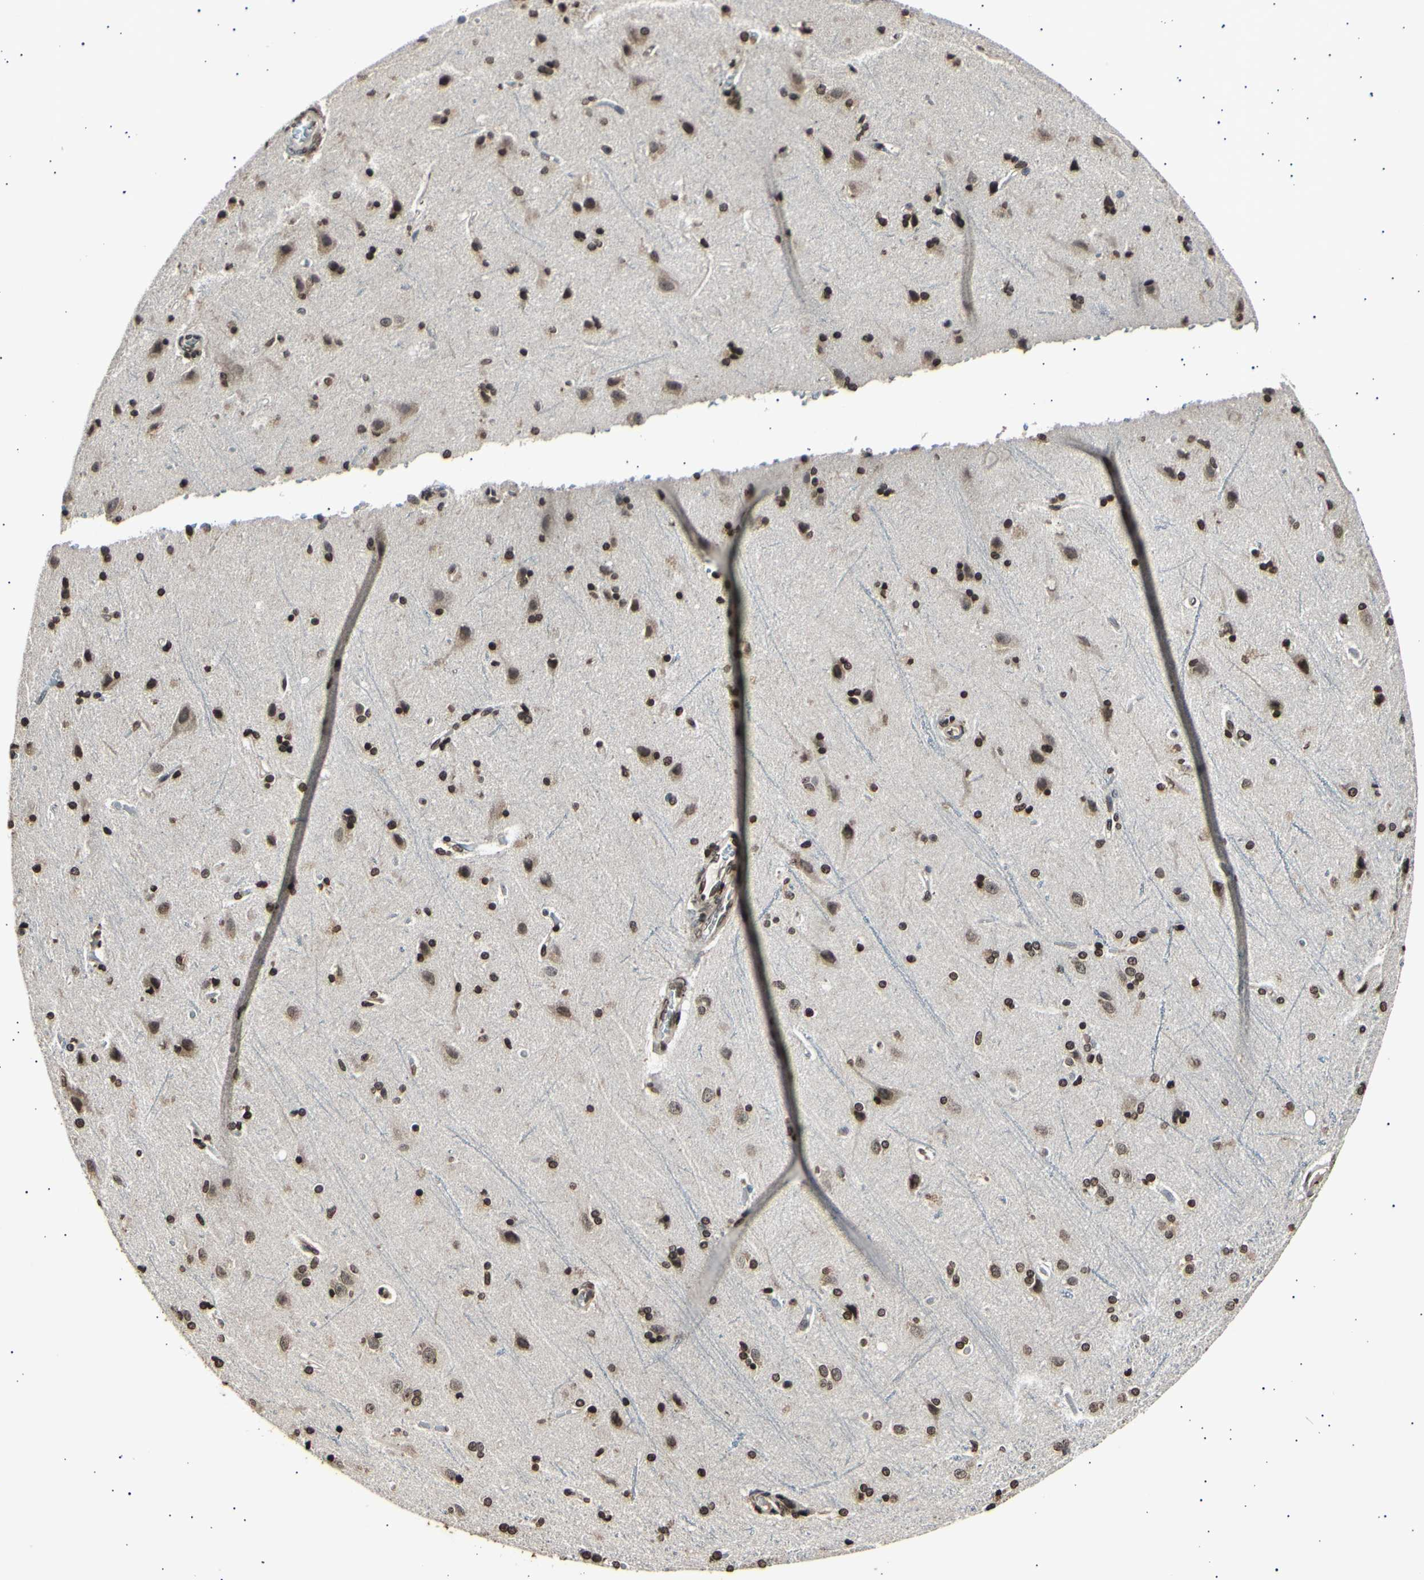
{"staining": {"intensity": "moderate", "quantity": ">75%", "location": "nuclear"}, "tissue": "cerebral cortex", "cell_type": "Endothelial cells", "image_type": "normal", "snomed": [{"axis": "morphology", "description": "Normal tissue, NOS"}, {"axis": "topography", "description": "Cerebral cortex"}], "caption": "The image demonstrates staining of benign cerebral cortex, revealing moderate nuclear protein staining (brown color) within endothelial cells. Using DAB (brown) and hematoxylin (blue) stains, captured at high magnification using brightfield microscopy.", "gene": "ANAPC7", "patient": {"sex": "female", "age": 54}}